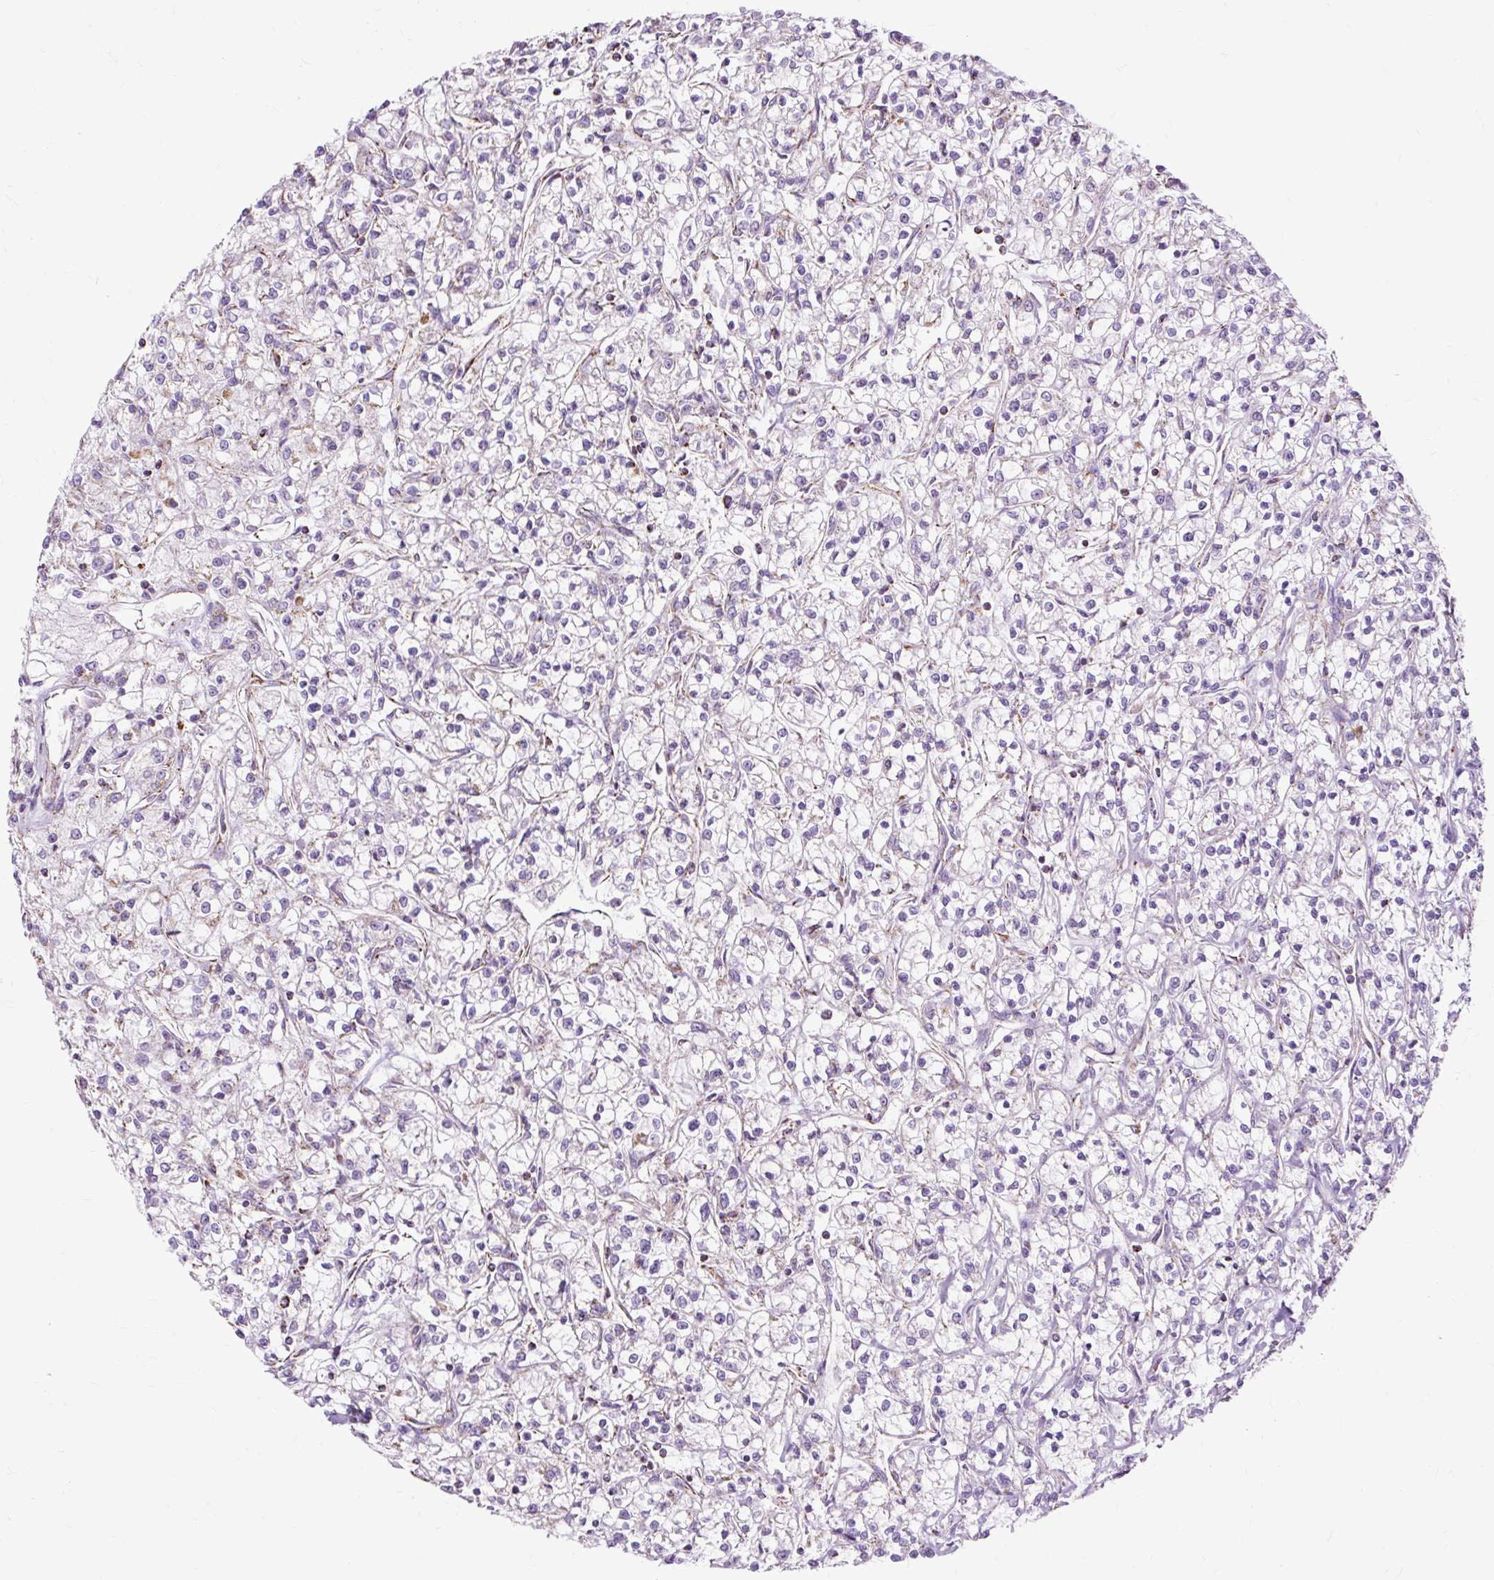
{"staining": {"intensity": "negative", "quantity": "none", "location": "none"}, "tissue": "renal cancer", "cell_type": "Tumor cells", "image_type": "cancer", "snomed": [{"axis": "morphology", "description": "Adenocarcinoma, NOS"}, {"axis": "topography", "description": "Kidney"}], "caption": "Histopathology image shows no significant protein expression in tumor cells of renal adenocarcinoma.", "gene": "DLAT", "patient": {"sex": "female", "age": 59}}